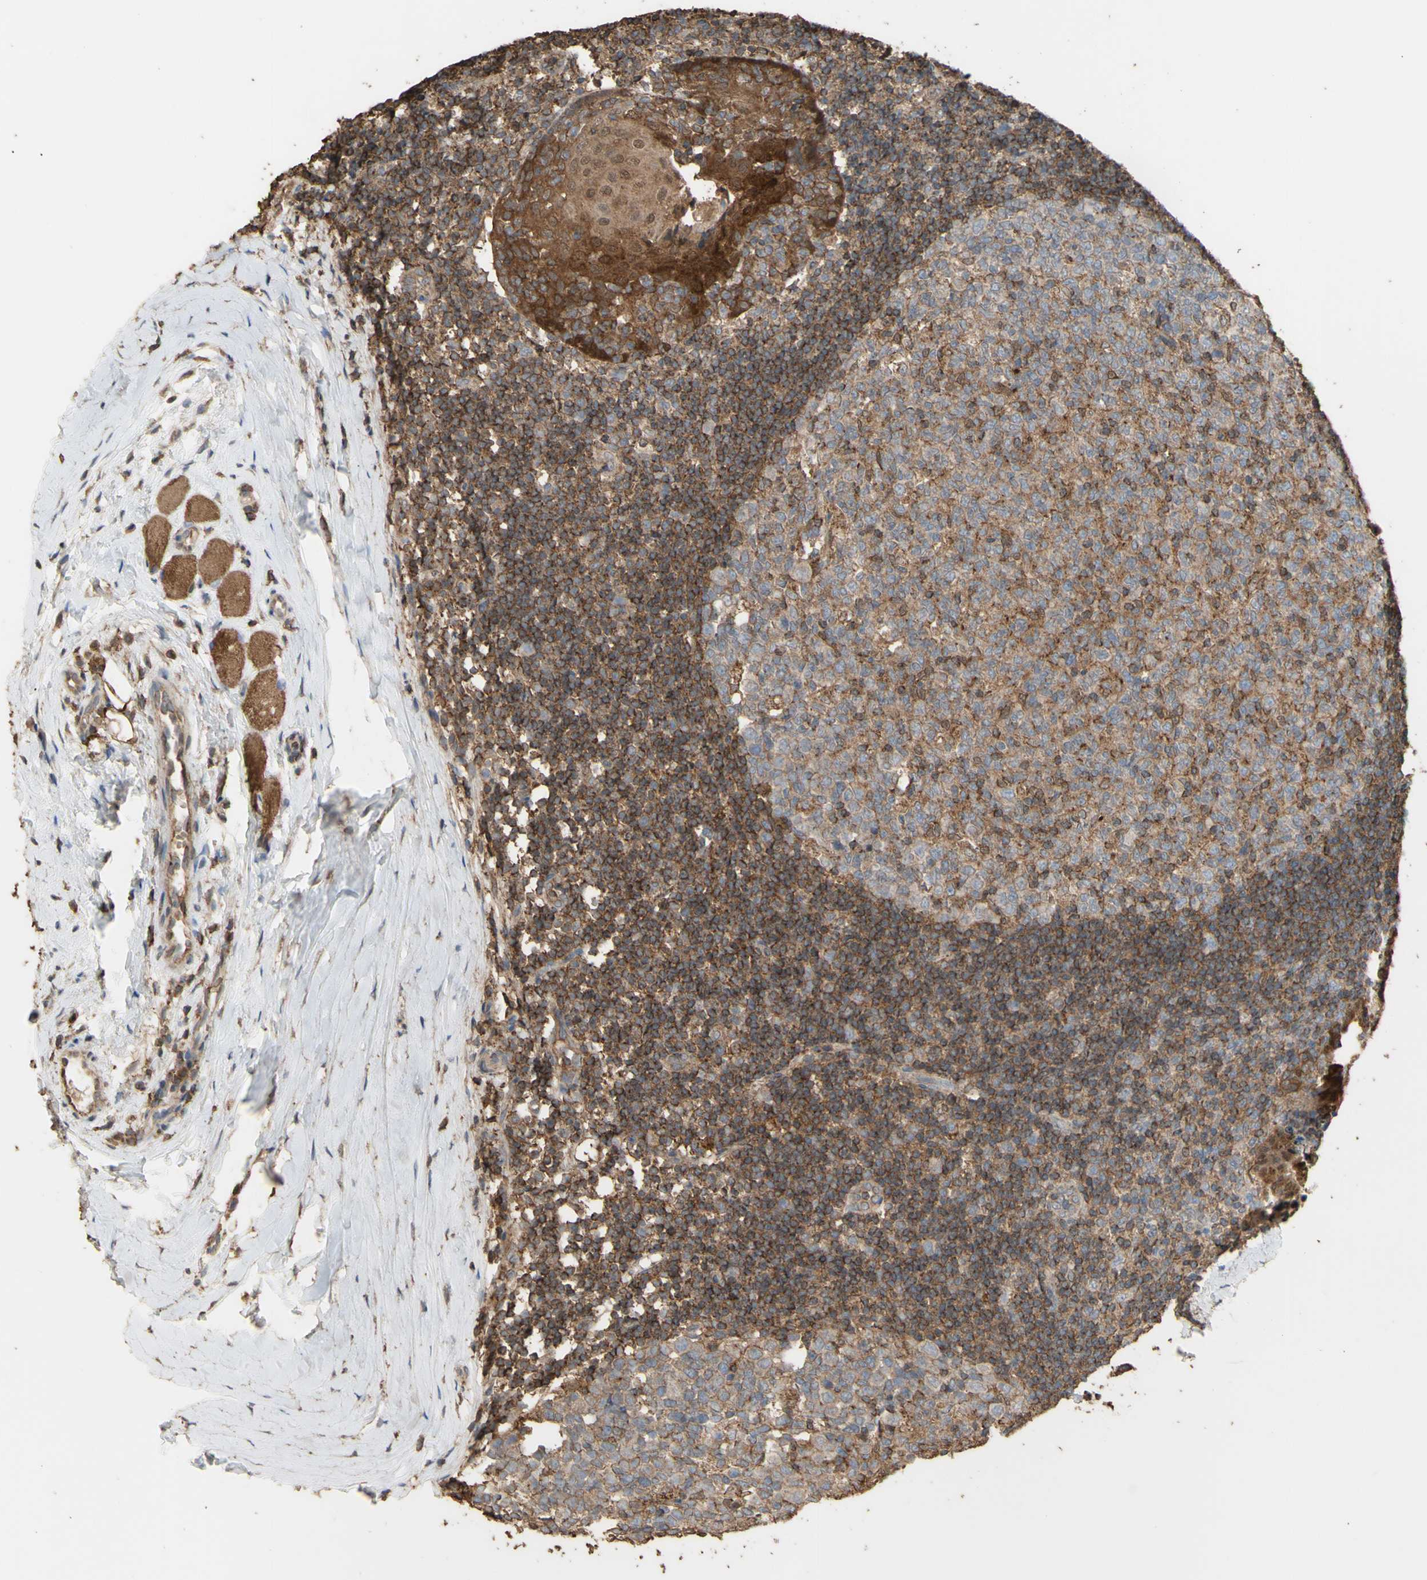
{"staining": {"intensity": "moderate", "quantity": ">75%", "location": "cytoplasmic/membranous"}, "tissue": "tonsil", "cell_type": "Germinal center cells", "image_type": "normal", "snomed": [{"axis": "morphology", "description": "Normal tissue, NOS"}, {"axis": "topography", "description": "Tonsil"}], "caption": "Protein staining of unremarkable tonsil reveals moderate cytoplasmic/membranous positivity in approximately >75% of germinal center cells.", "gene": "ALDH9A1", "patient": {"sex": "female", "age": 19}}